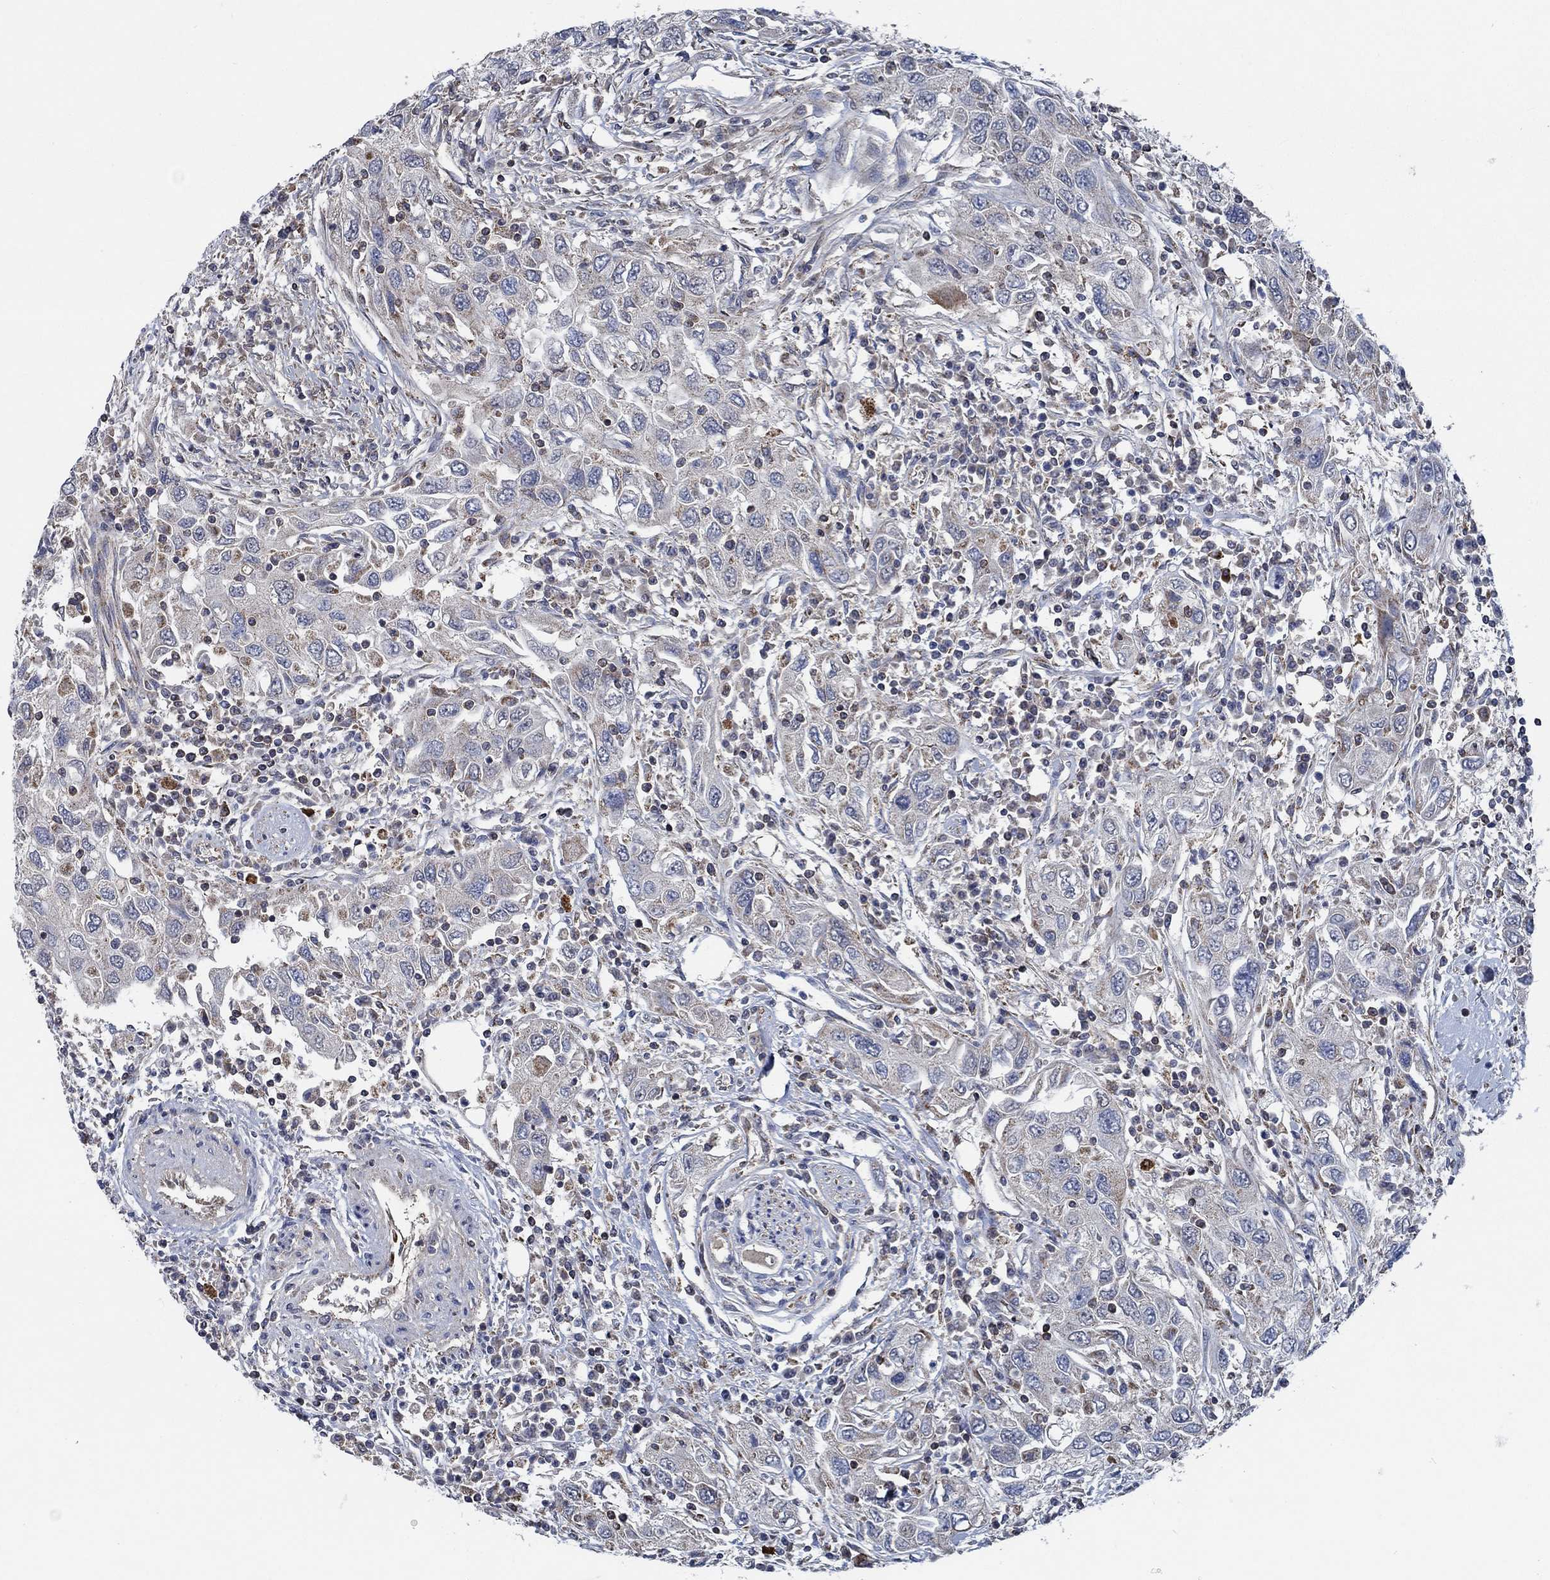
{"staining": {"intensity": "weak", "quantity": "<25%", "location": "cytoplasmic/membranous"}, "tissue": "urothelial cancer", "cell_type": "Tumor cells", "image_type": "cancer", "snomed": [{"axis": "morphology", "description": "Urothelial carcinoma, High grade"}, {"axis": "topography", "description": "Urinary bladder"}], "caption": "This is an immunohistochemistry image of human urothelial cancer. There is no staining in tumor cells.", "gene": "STXBP6", "patient": {"sex": "male", "age": 76}}